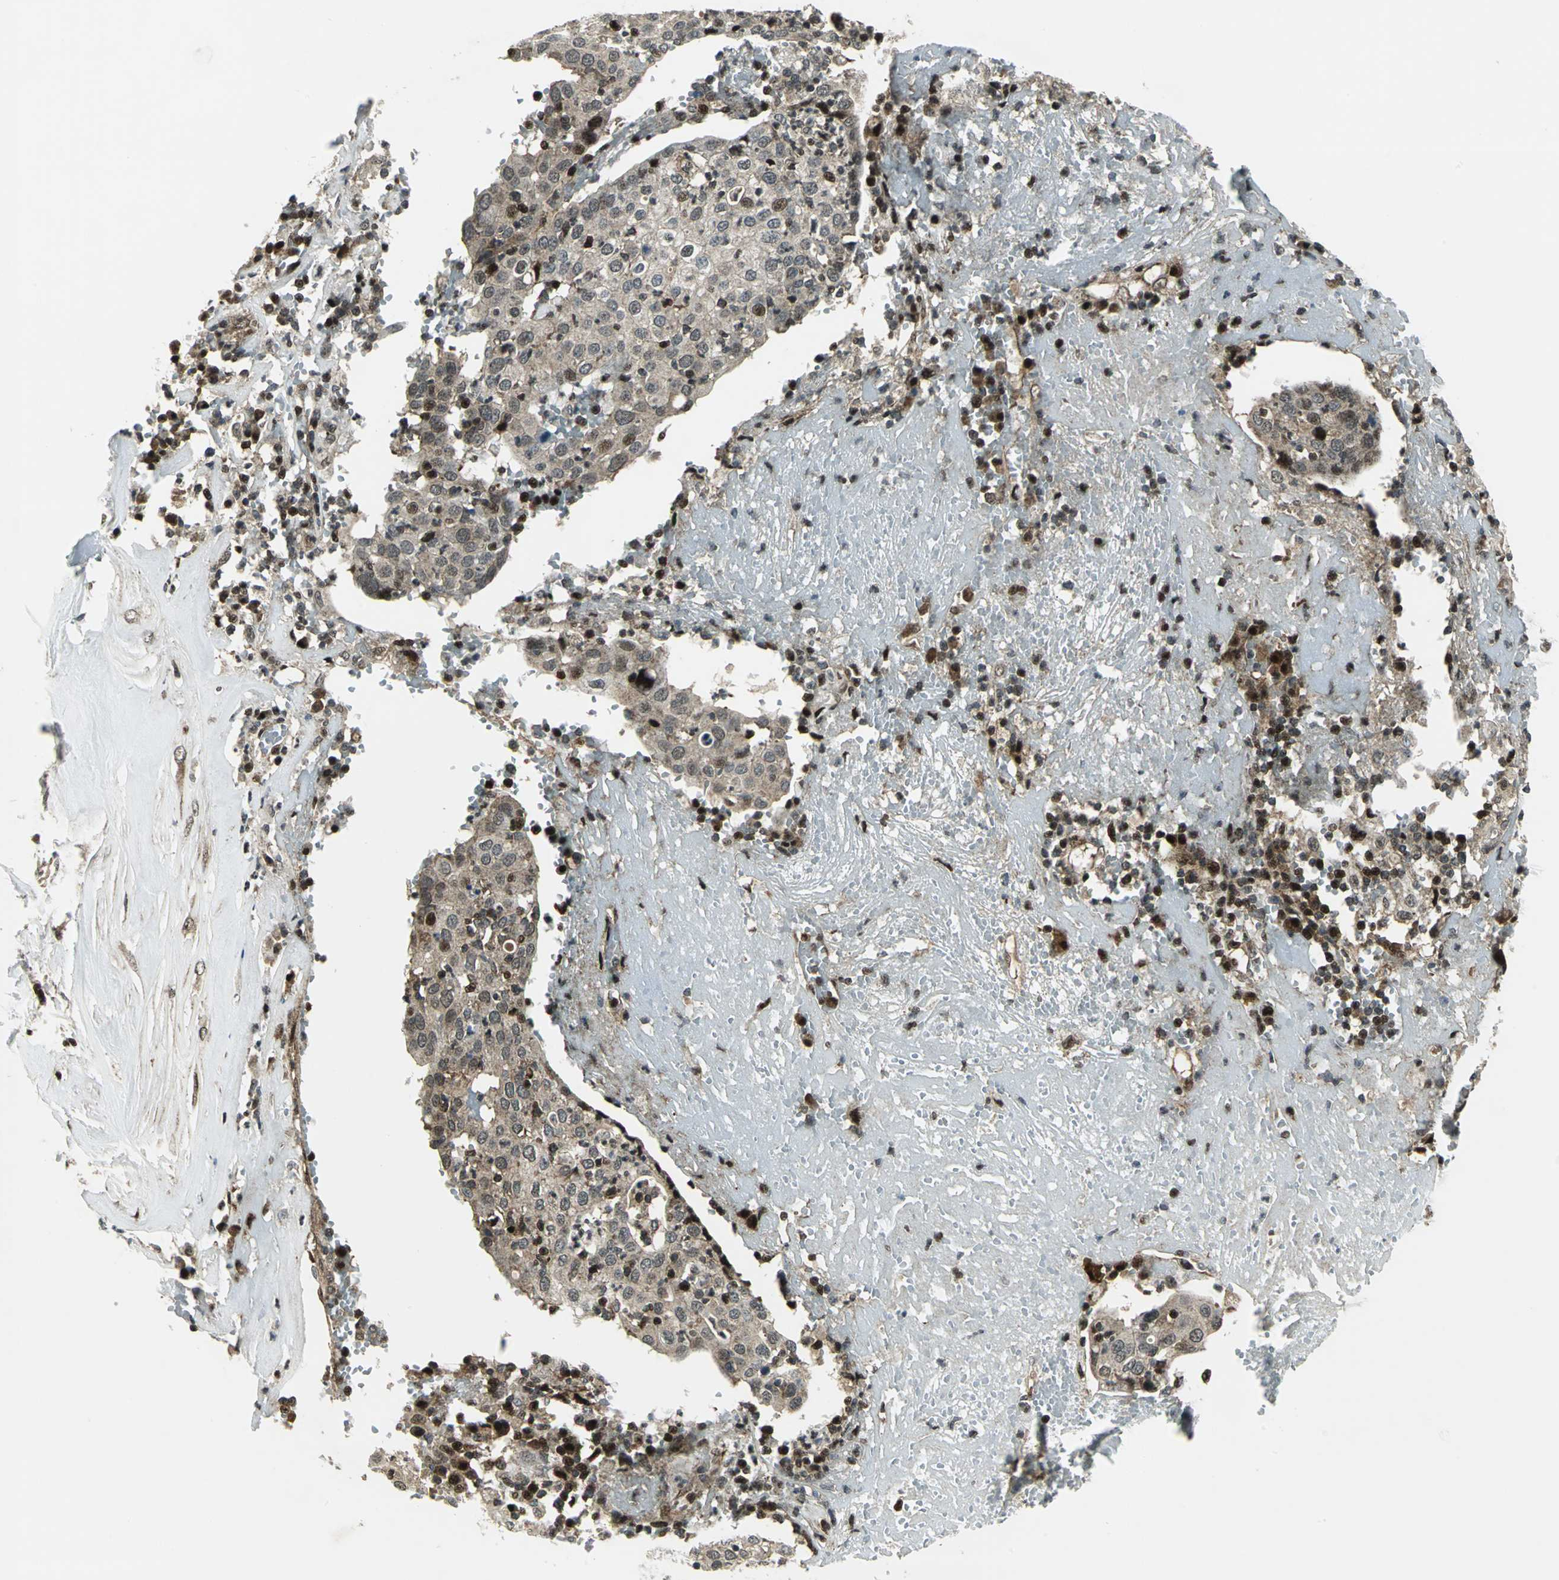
{"staining": {"intensity": "moderate", "quantity": ">75%", "location": "cytoplasmic/membranous,nuclear"}, "tissue": "head and neck cancer", "cell_type": "Tumor cells", "image_type": "cancer", "snomed": [{"axis": "morphology", "description": "Adenocarcinoma, NOS"}, {"axis": "topography", "description": "Salivary gland"}, {"axis": "topography", "description": "Head-Neck"}], "caption": "A micrograph of head and neck cancer (adenocarcinoma) stained for a protein shows moderate cytoplasmic/membranous and nuclear brown staining in tumor cells. Immunohistochemistry stains the protein in brown and the nuclei are stained blue.", "gene": "COPS5", "patient": {"sex": "female", "age": 65}}